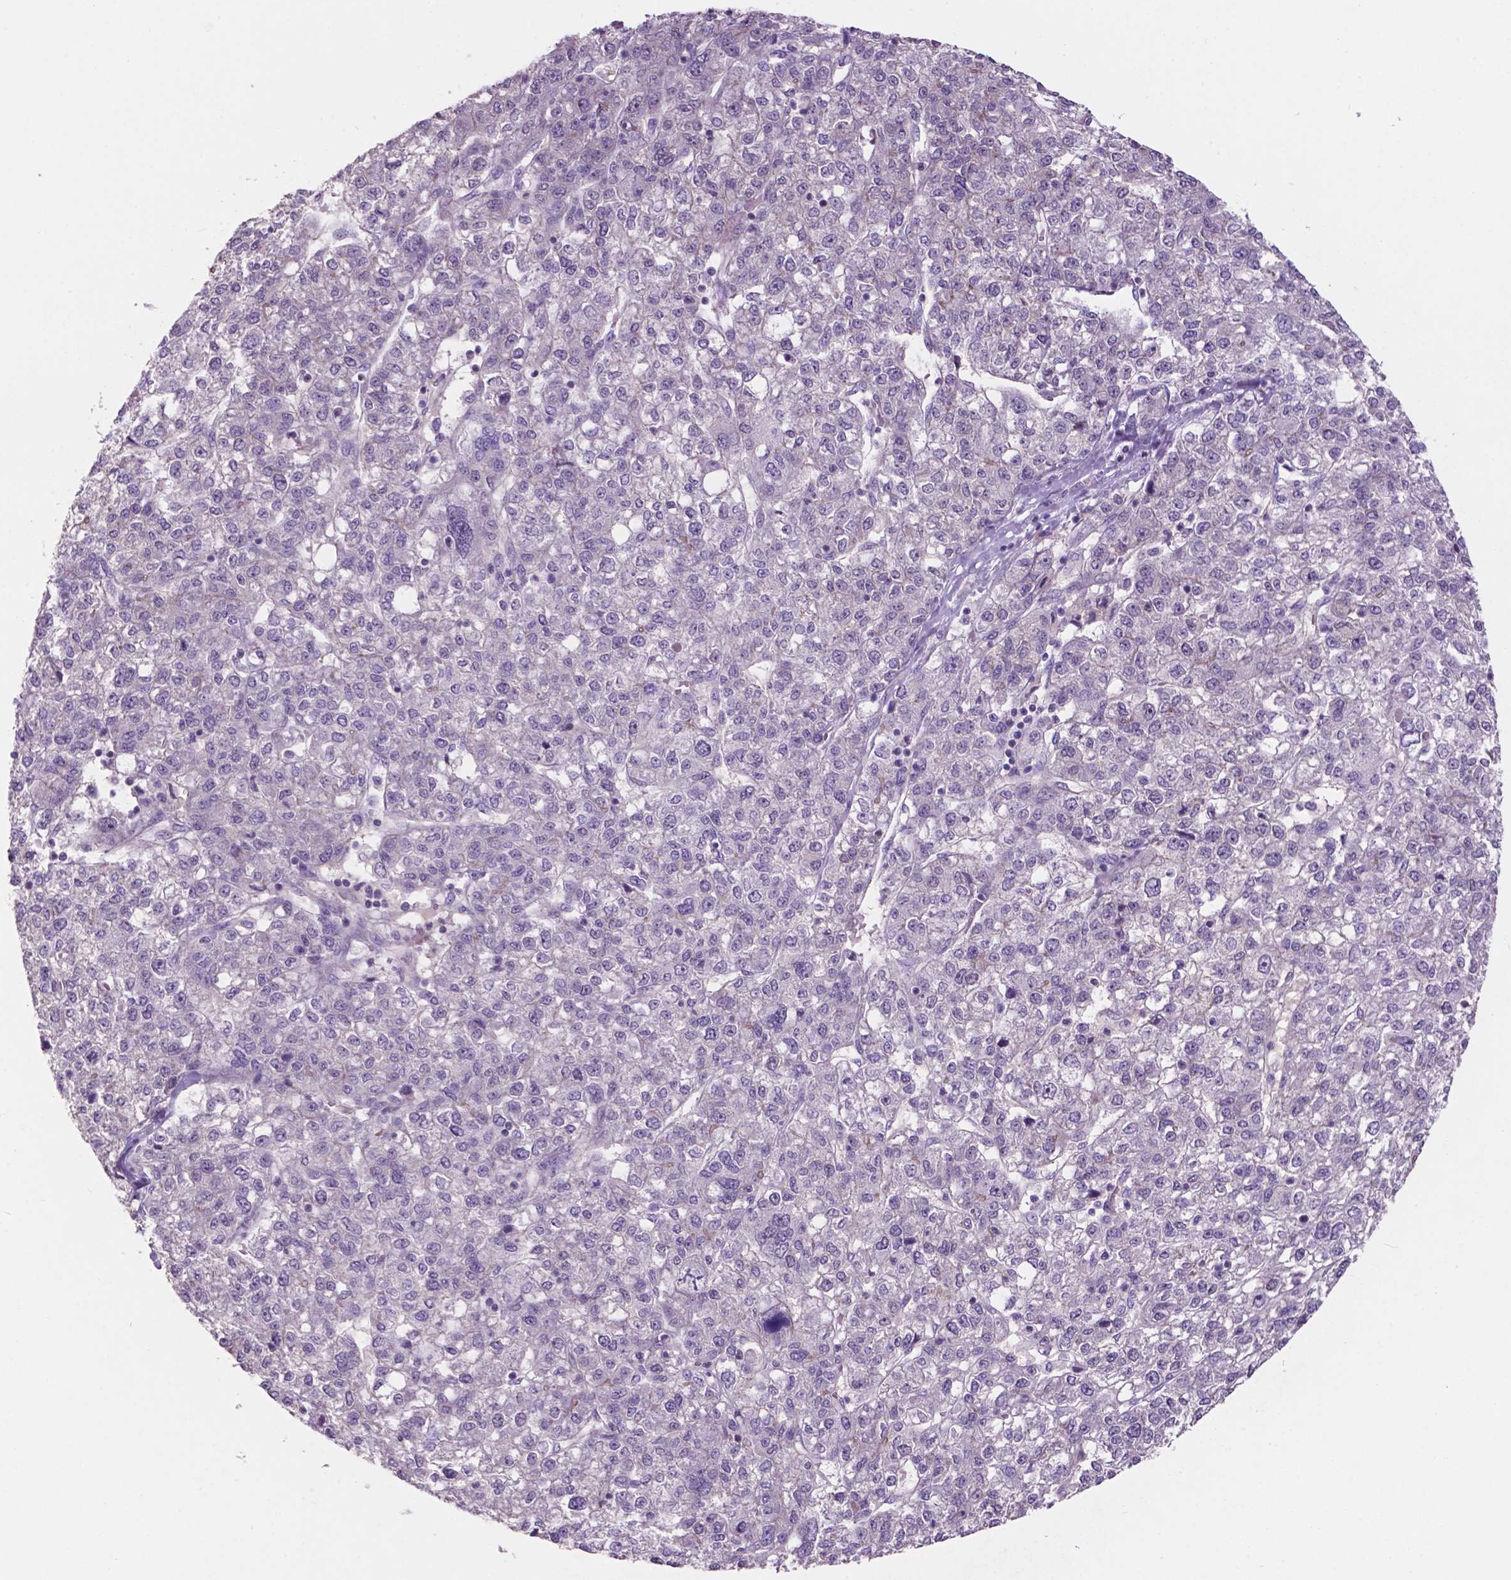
{"staining": {"intensity": "negative", "quantity": "none", "location": "none"}, "tissue": "liver cancer", "cell_type": "Tumor cells", "image_type": "cancer", "snomed": [{"axis": "morphology", "description": "Carcinoma, Hepatocellular, NOS"}, {"axis": "topography", "description": "Liver"}], "caption": "An image of liver cancer stained for a protein reveals no brown staining in tumor cells.", "gene": "ARL5C", "patient": {"sex": "male", "age": 56}}